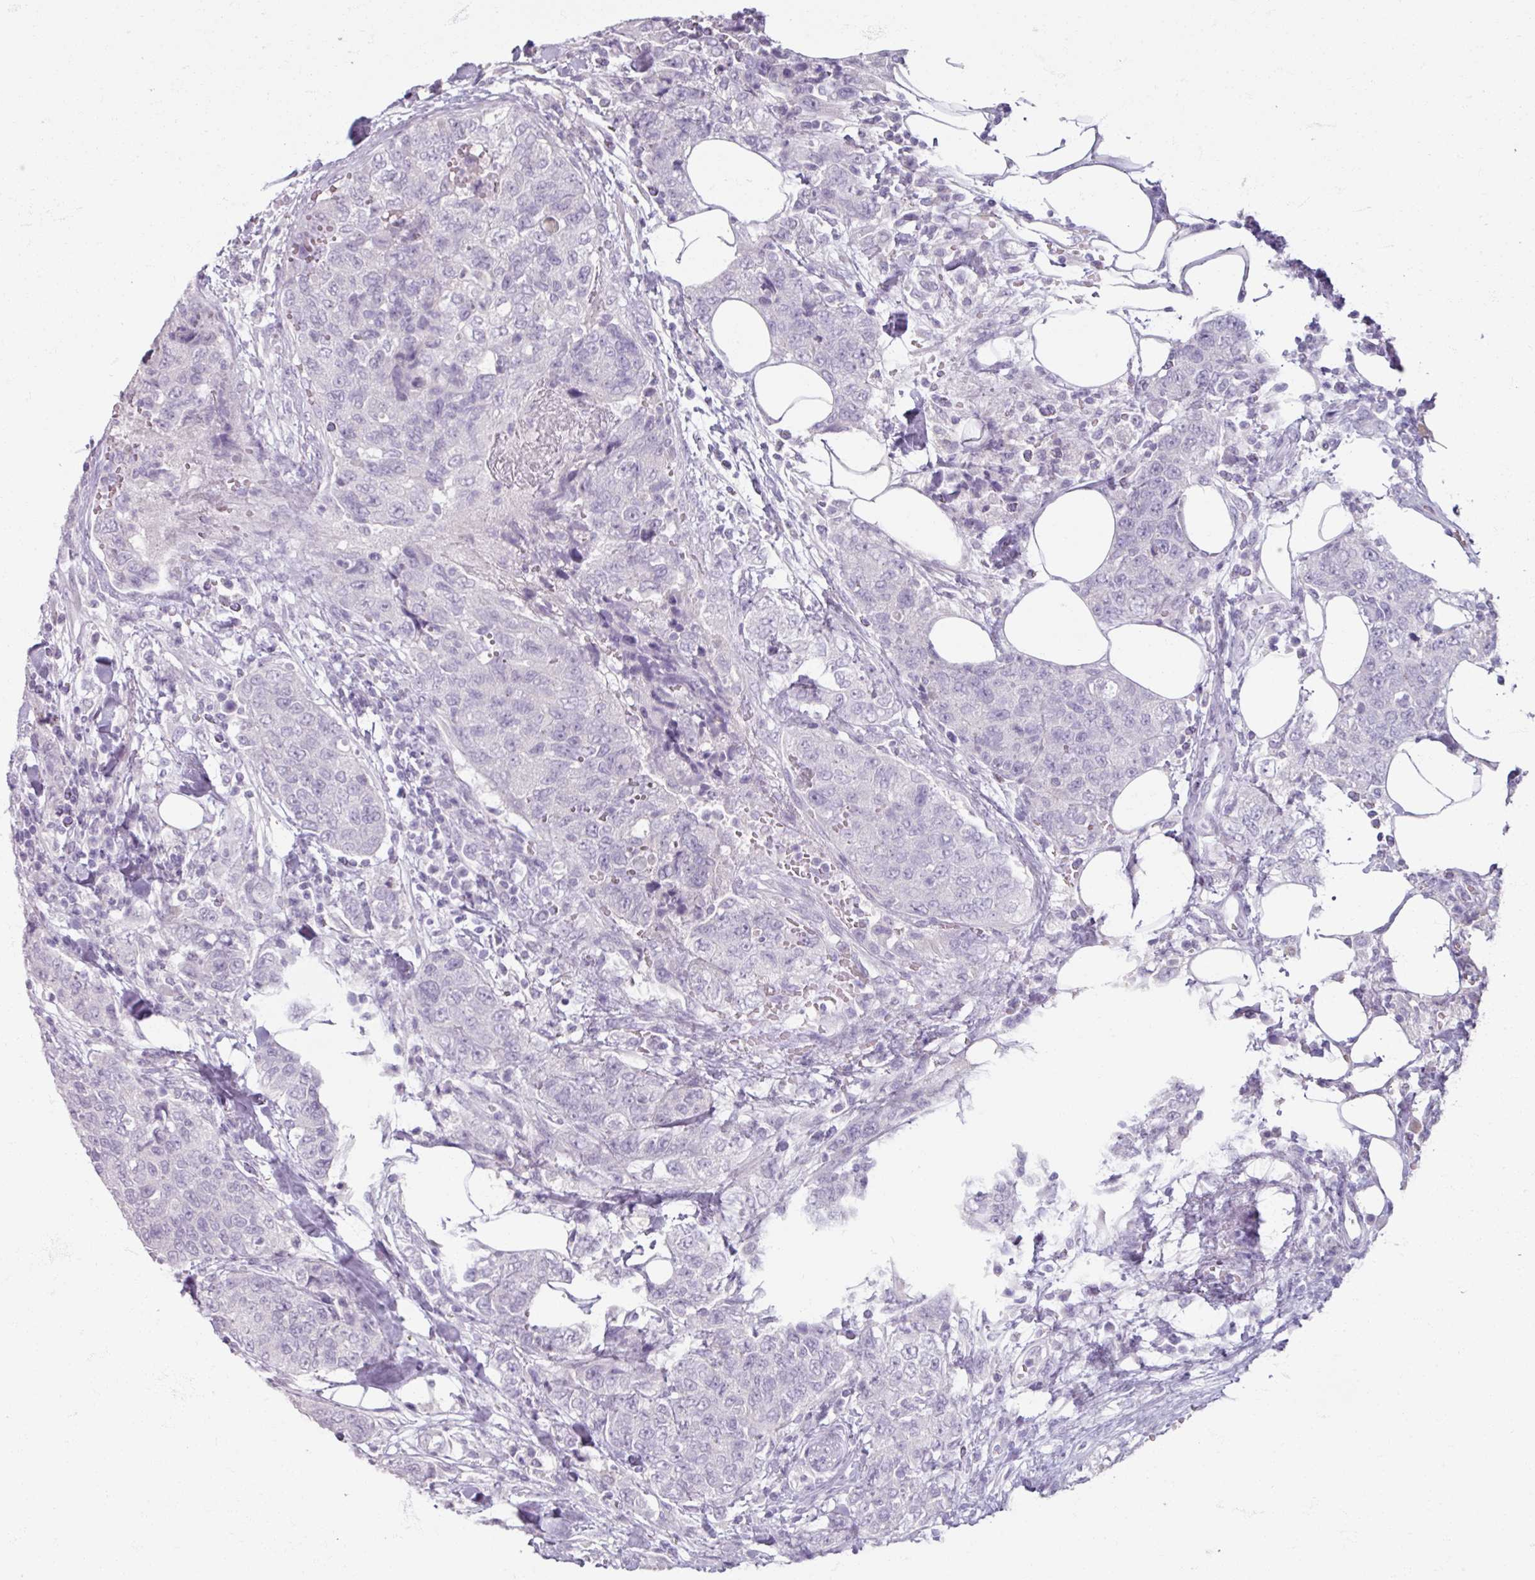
{"staining": {"intensity": "negative", "quantity": "none", "location": "none"}, "tissue": "urothelial cancer", "cell_type": "Tumor cells", "image_type": "cancer", "snomed": [{"axis": "morphology", "description": "Urothelial carcinoma, High grade"}, {"axis": "topography", "description": "Urinary bladder"}], "caption": "IHC of urothelial cancer shows no expression in tumor cells.", "gene": "TG", "patient": {"sex": "female", "age": 78}}